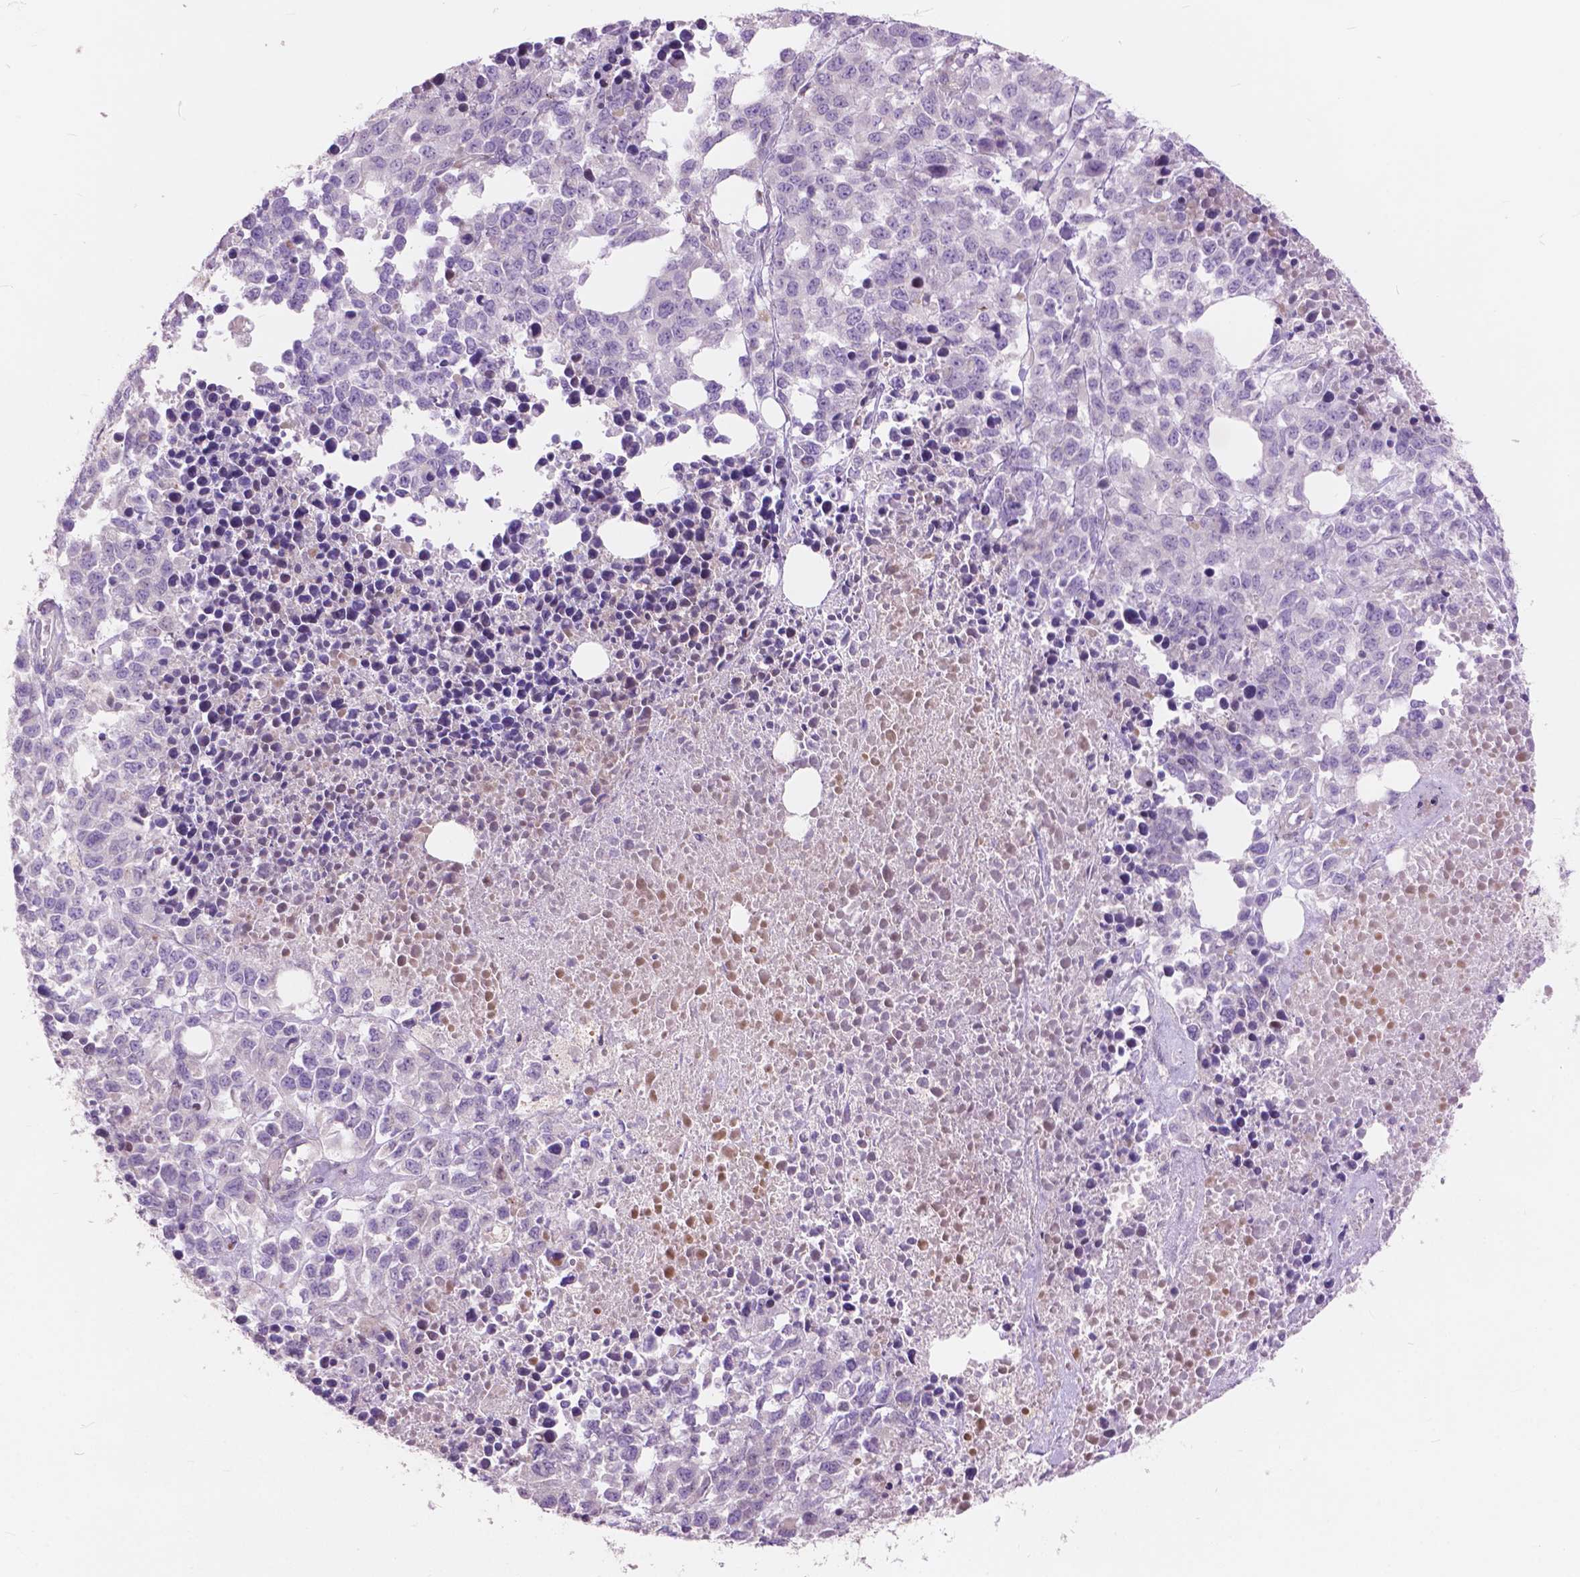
{"staining": {"intensity": "negative", "quantity": "none", "location": "none"}, "tissue": "melanoma", "cell_type": "Tumor cells", "image_type": "cancer", "snomed": [{"axis": "morphology", "description": "Malignant melanoma, Metastatic site"}, {"axis": "topography", "description": "Skin"}], "caption": "An image of melanoma stained for a protein reveals no brown staining in tumor cells.", "gene": "MORN1", "patient": {"sex": "male", "age": 84}}